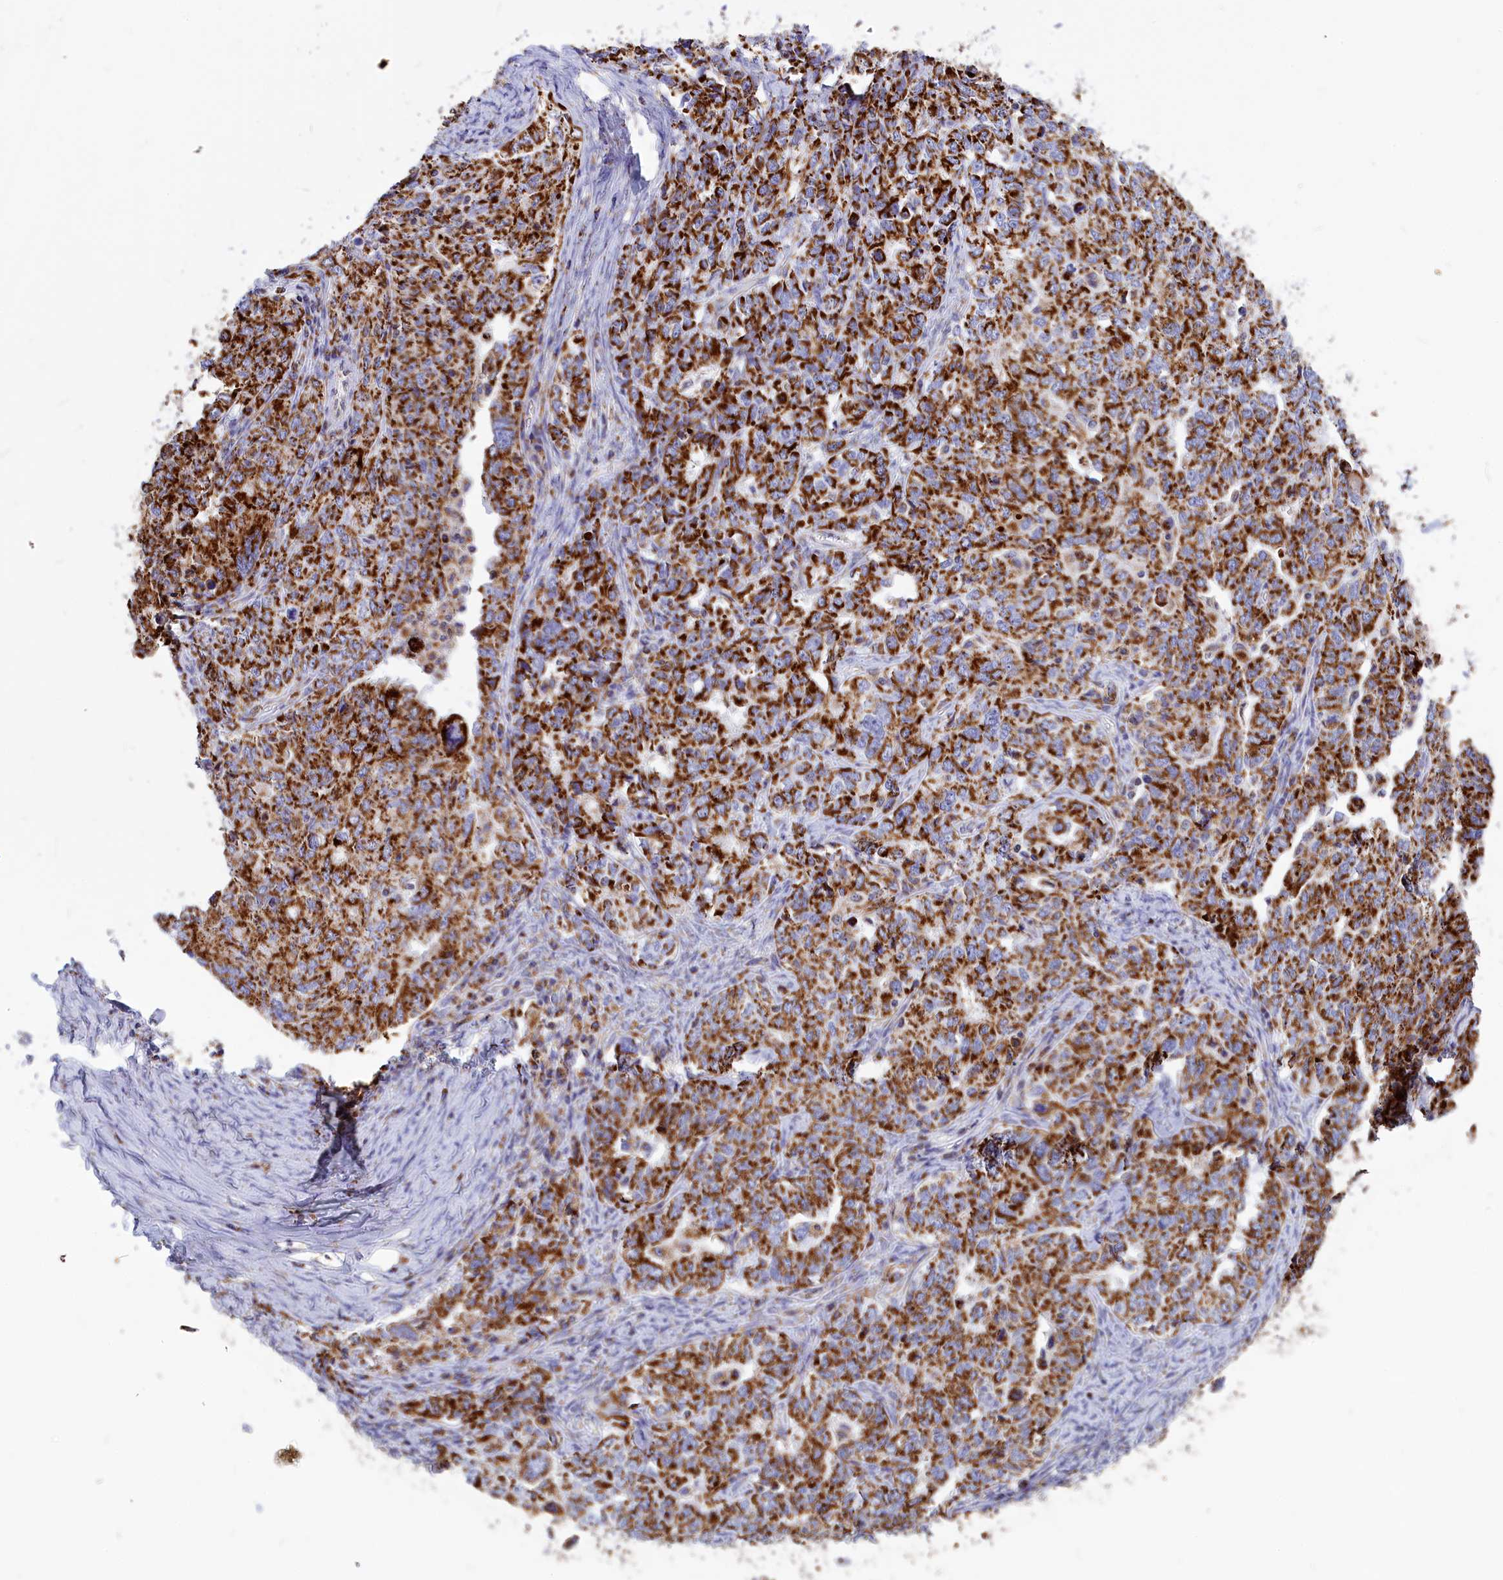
{"staining": {"intensity": "strong", "quantity": ">75%", "location": "cytoplasmic/membranous"}, "tissue": "ovarian cancer", "cell_type": "Tumor cells", "image_type": "cancer", "snomed": [{"axis": "morphology", "description": "Carcinoma, endometroid"}, {"axis": "topography", "description": "Ovary"}], "caption": "Immunohistochemical staining of ovarian cancer displays high levels of strong cytoplasmic/membranous staining in about >75% of tumor cells. Immunohistochemistry stains the protein of interest in brown and the nuclei are stained blue.", "gene": "VDAC2", "patient": {"sex": "female", "age": 62}}